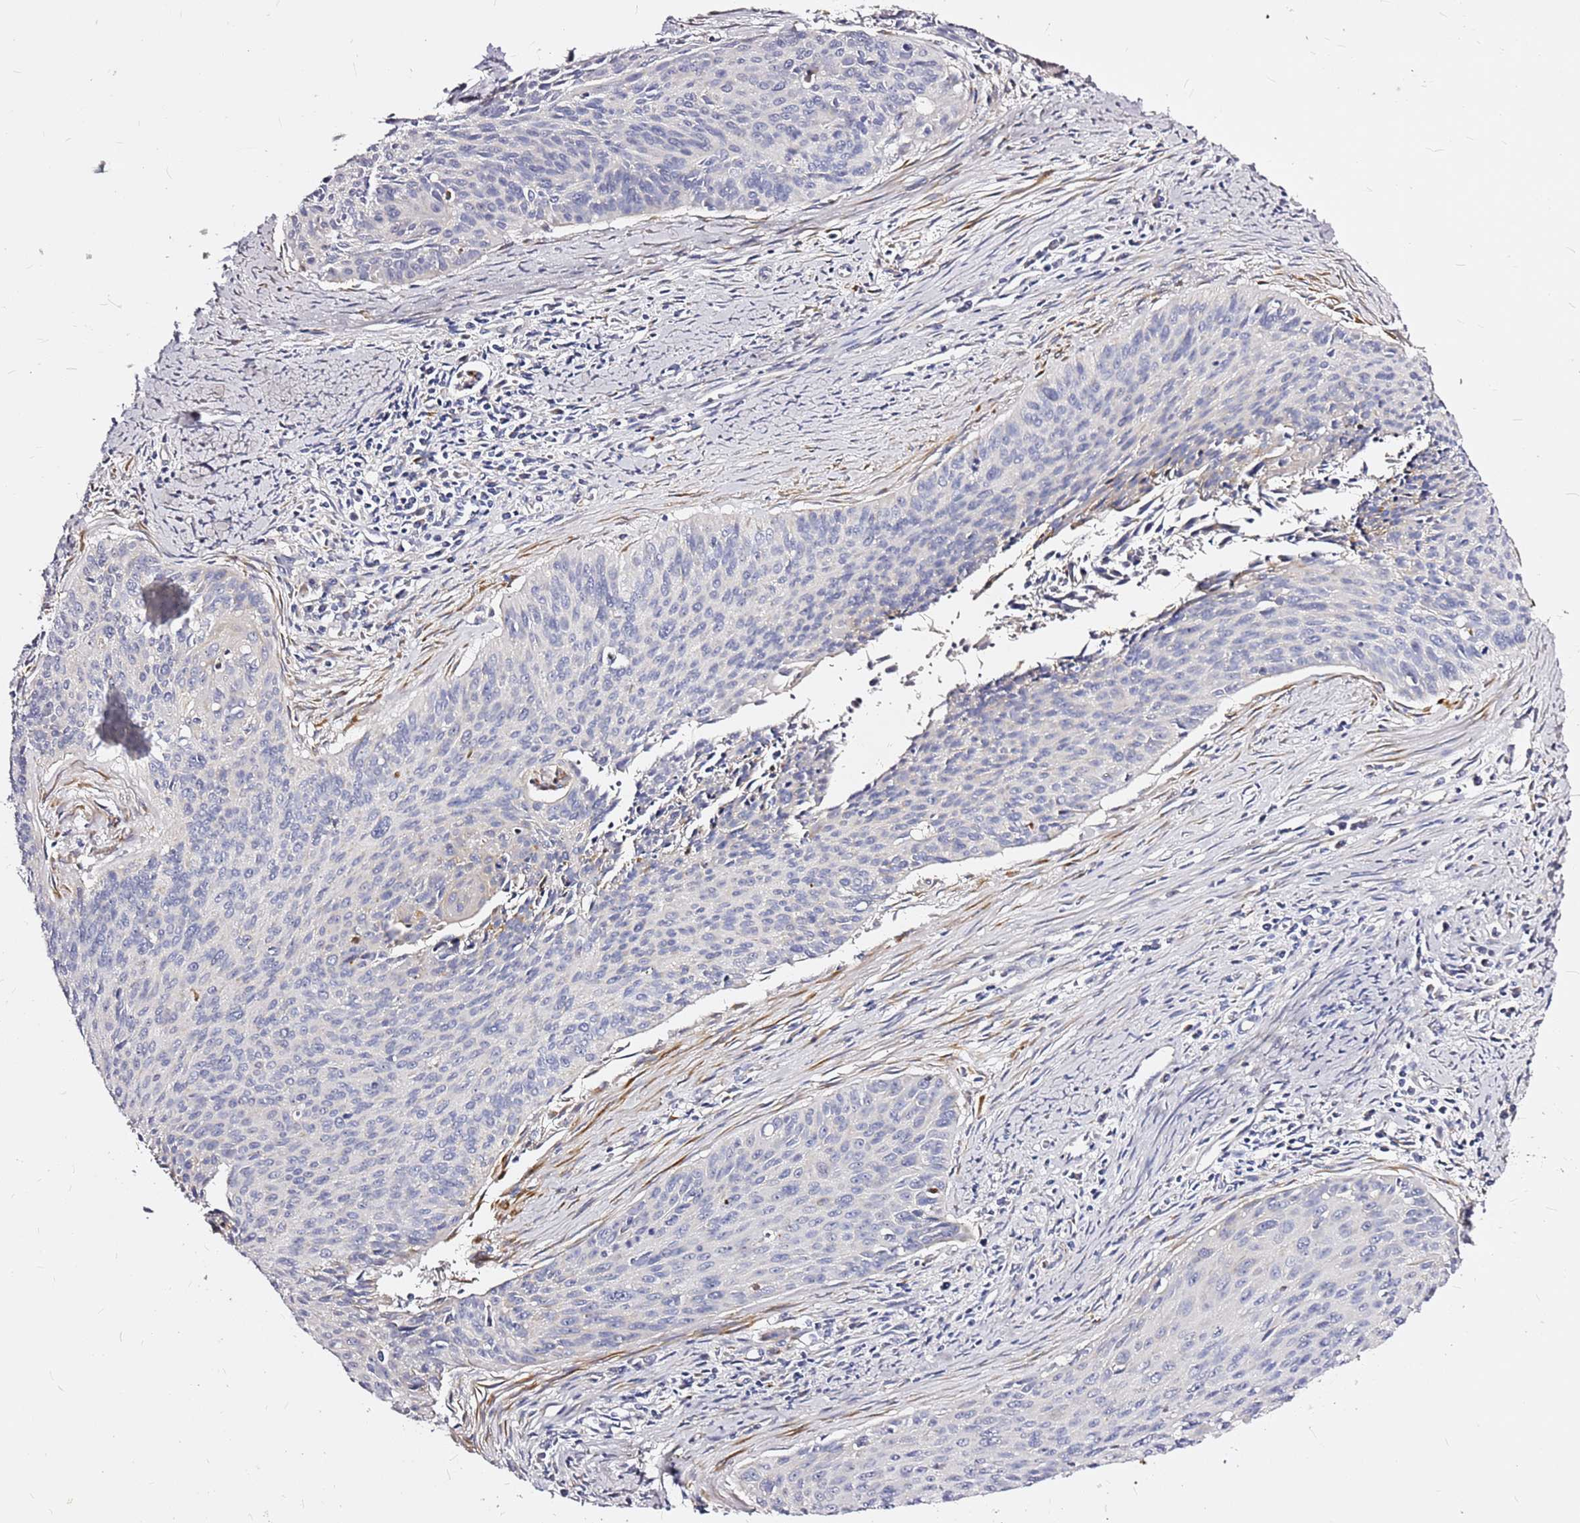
{"staining": {"intensity": "negative", "quantity": "none", "location": "none"}, "tissue": "cervical cancer", "cell_type": "Tumor cells", "image_type": "cancer", "snomed": [{"axis": "morphology", "description": "Squamous cell carcinoma, NOS"}, {"axis": "topography", "description": "Cervix"}], "caption": "Cervical cancer stained for a protein using immunohistochemistry (IHC) demonstrates no staining tumor cells.", "gene": "CASD1", "patient": {"sex": "female", "age": 55}}